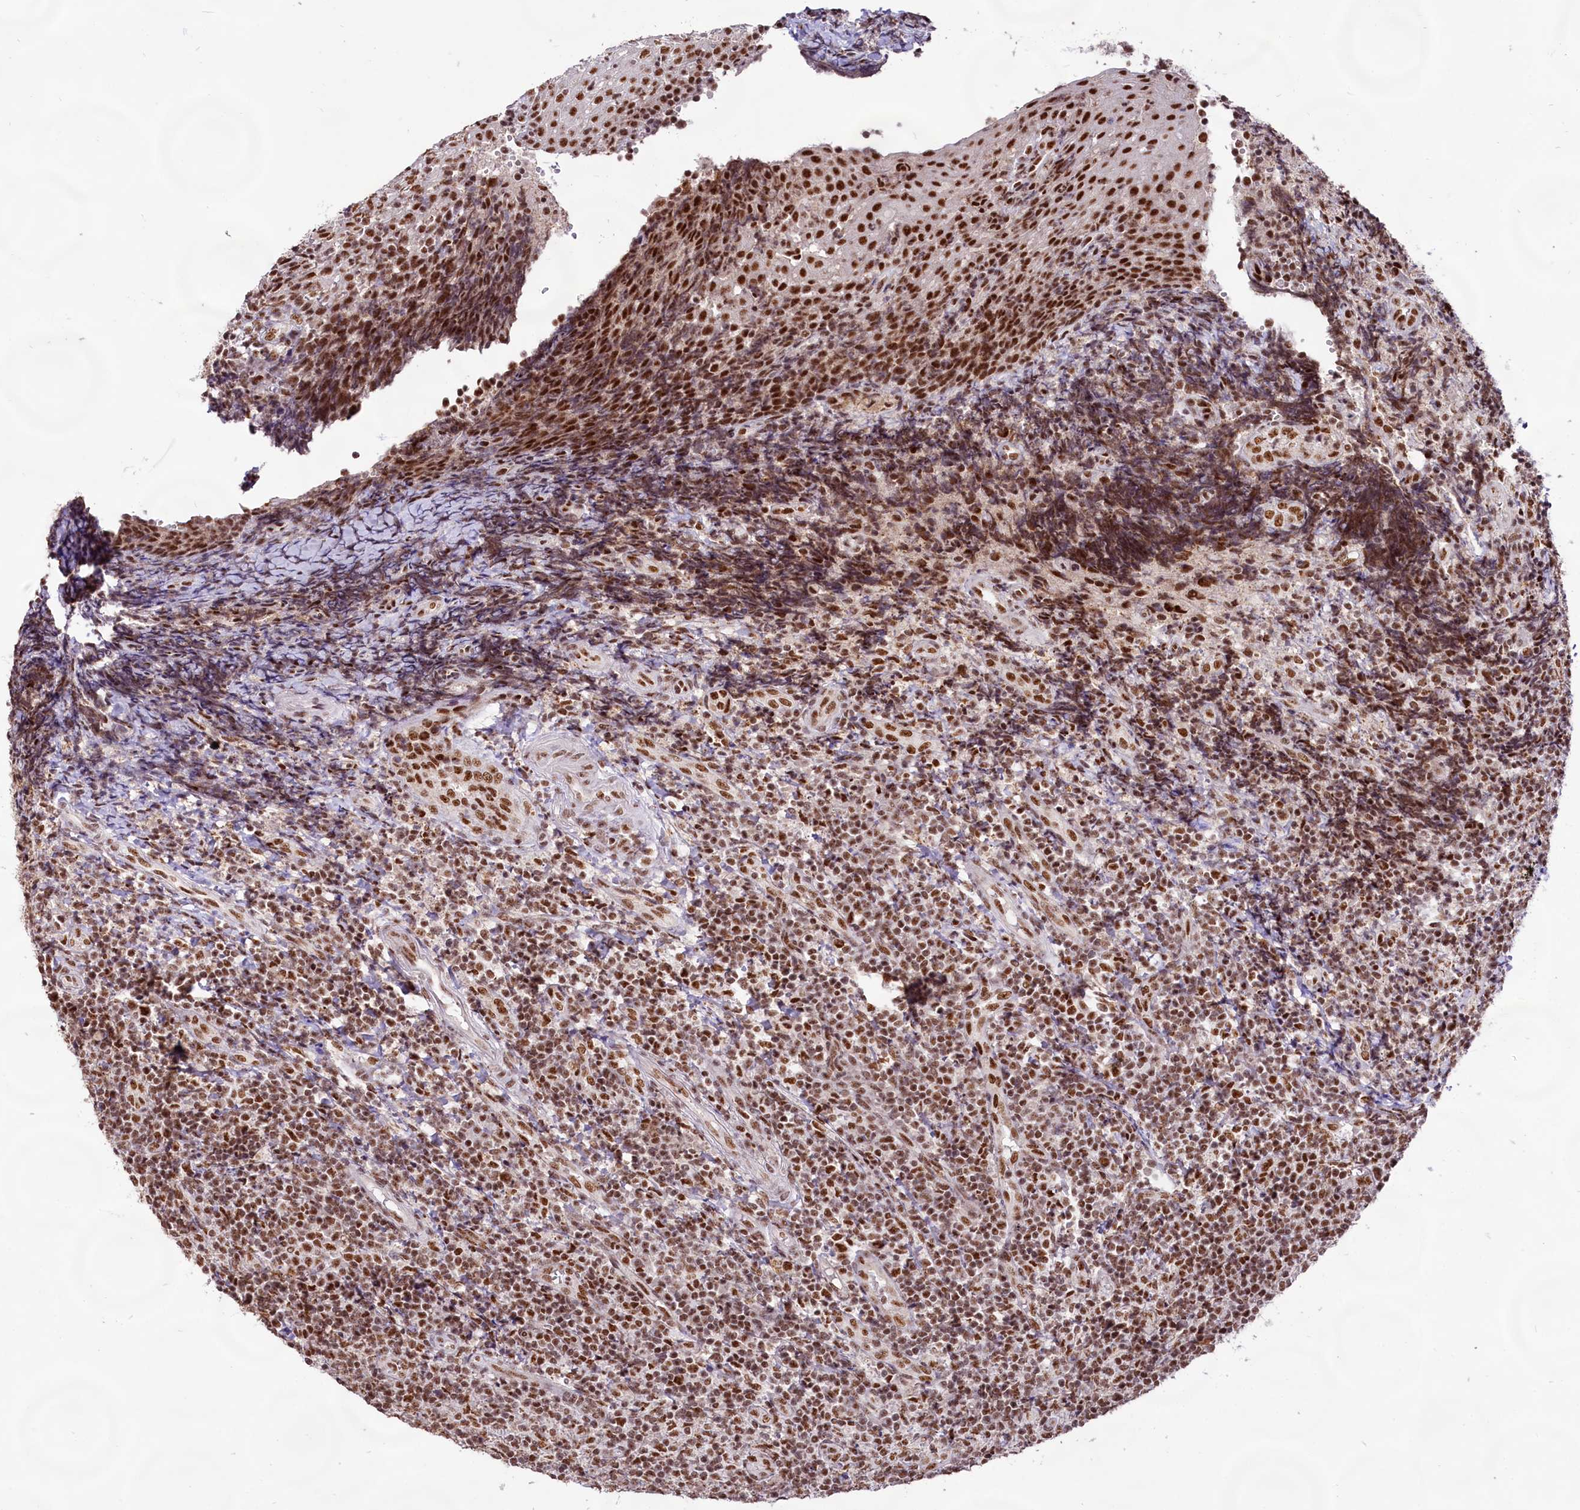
{"staining": {"intensity": "moderate", "quantity": ">75%", "location": "nuclear"}, "tissue": "tonsil", "cell_type": "Germinal center cells", "image_type": "normal", "snomed": [{"axis": "morphology", "description": "Normal tissue, NOS"}, {"axis": "topography", "description": "Tonsil"}], "caption": "Benign tonsil reveals moderate nuclear expression in about >75% of germinal center cells, visualized by immunohistochemistry.", "gene": "HIRA", "patient": {"sex": "female", "age": 19}}